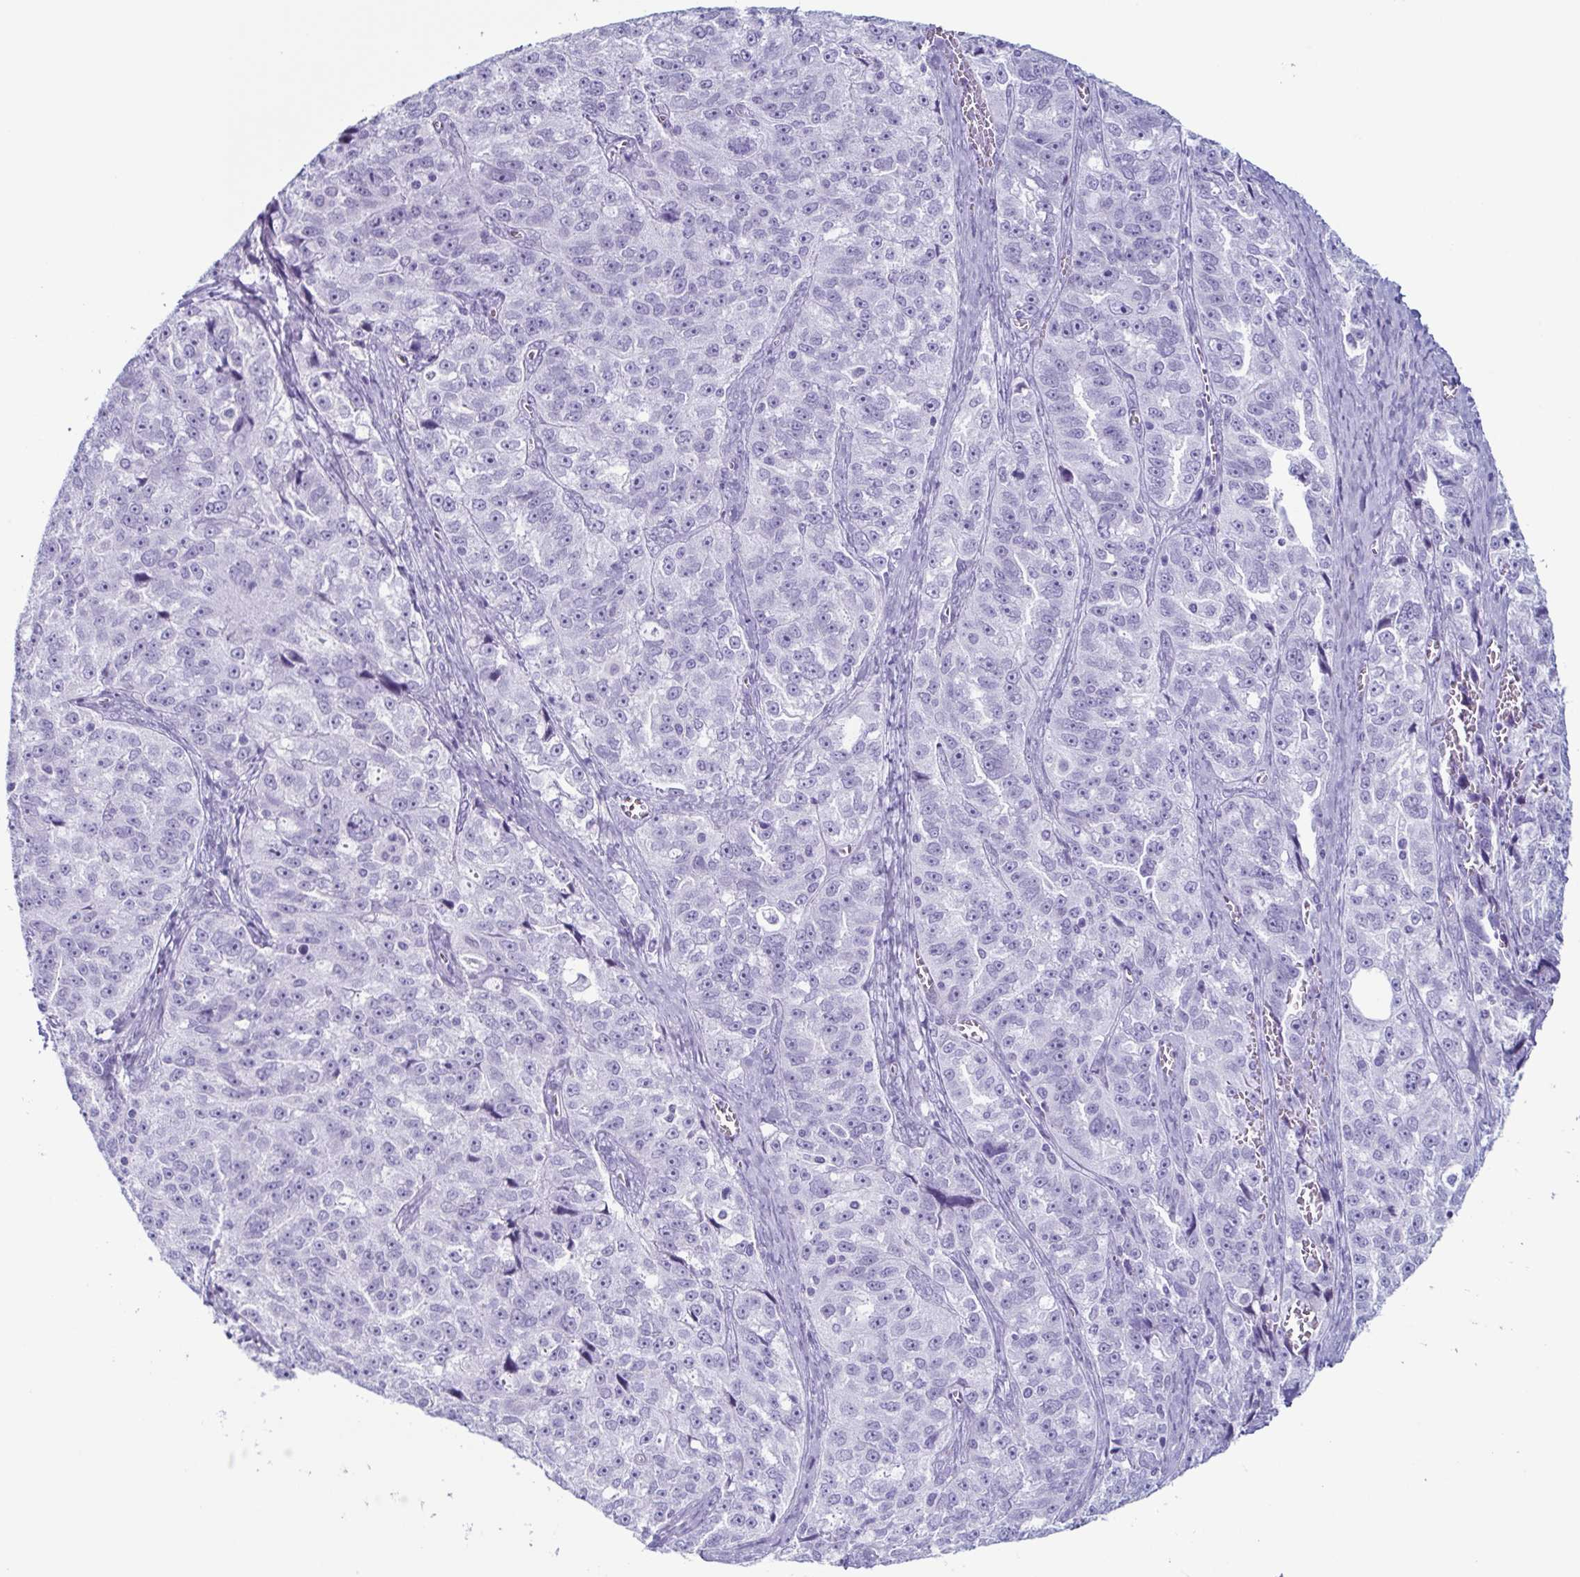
{"staining": {"intensity": "negative", "quantity": "none", "location": "none"}, "tissue": "ovarian cancer", "cell_type": "Tumor cells", "image_type": "cancer", "snomed": [{"axis": "morphology", "description": "Cystadenocarcinoma, serous, NOS"}, {"axis": "topography", "description": "Ovary"}], "caption": "Ovarian cancer was stained to show a protein in brown. There is no significant positivity in tumor cells. (Brightfield microscopy of DAB immunohistochemistry (IHC) at high magnification).", "gene": "ENKUR", "patient": {"sex": "female", "age": 51}}